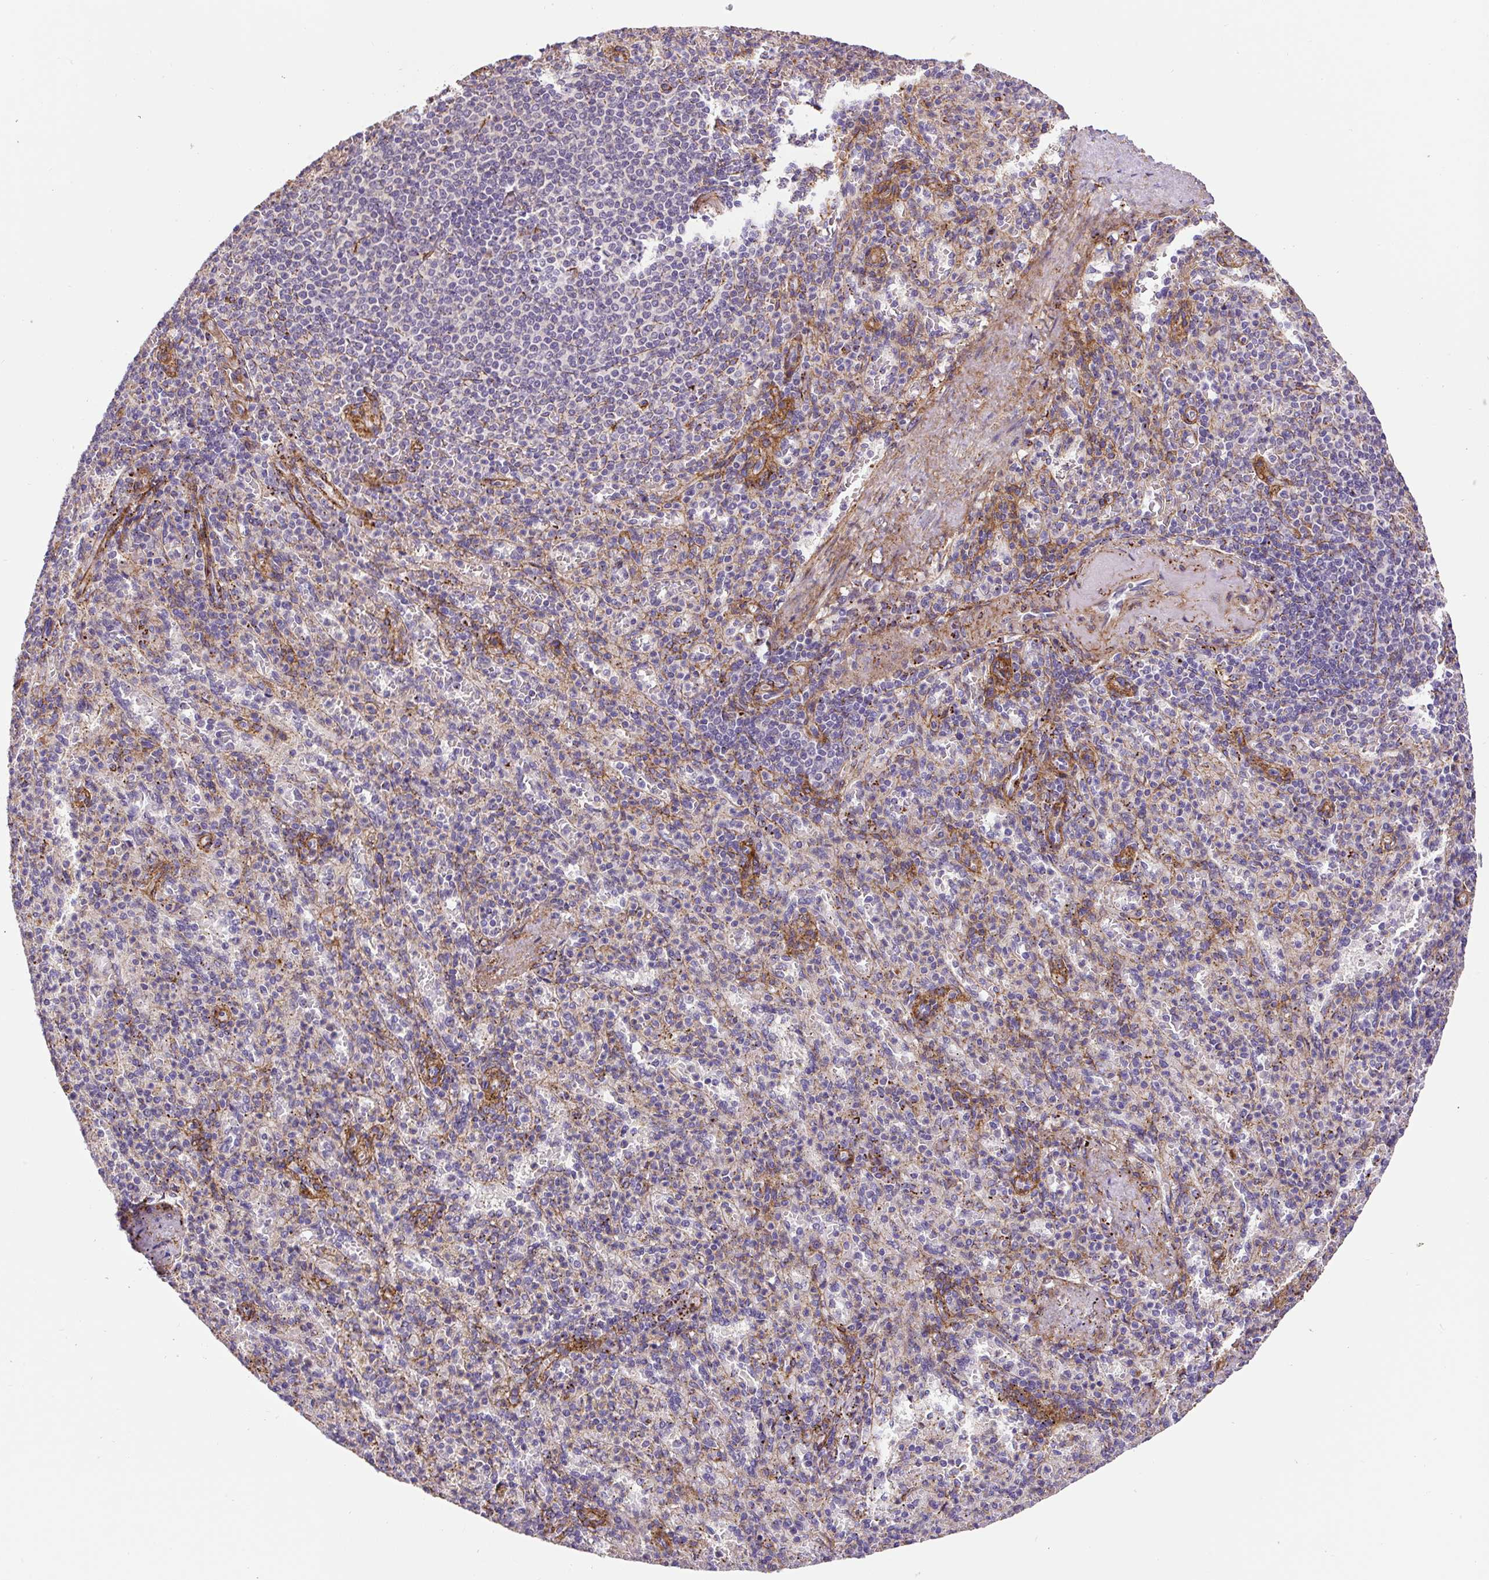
{"staining": {"intensity": "negative", "quantity": "none", "location": "none"}, "tissue": "spleen", "cell_type": "Cells in red pulp", "image_type": "normal", "snomed": [{"axis": "morphology", "description": "Normal tissue, NOS"}, {"axis": "topography", "description": "Spleen"}], "caption": "Cells in red pulp show no significant staining in benign spleen. The staining is performed using DAB (3,3'-diaminobenzidine) brown chromogen with nuclei counter-stained in using hematoxylin.", "gene": "RNF170", "patient": {"sex": "female", "age": 74}}